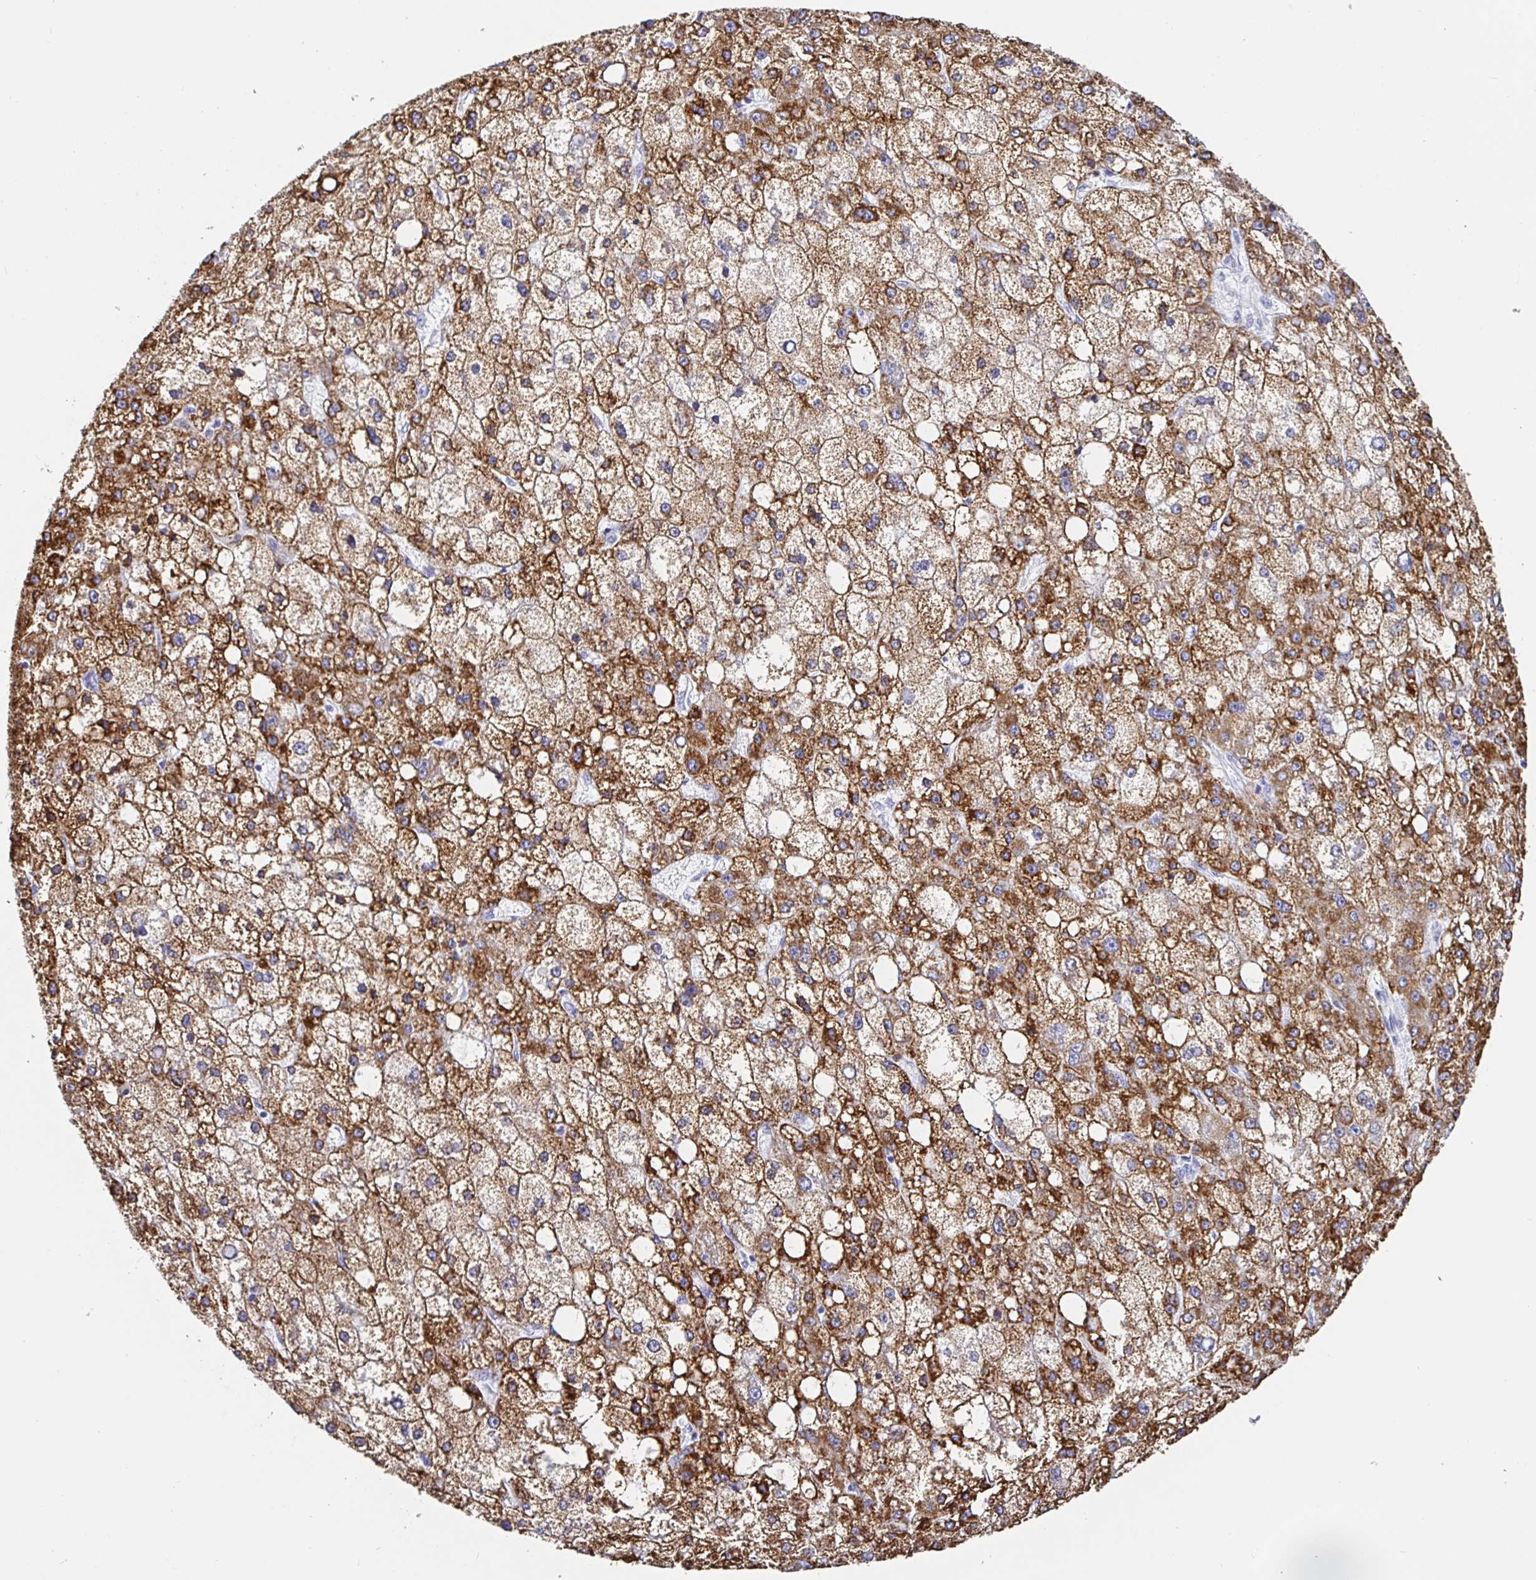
{"staining": {"intensity": "moderate", "quantity": ">75%", "location": "cytoplasmic/membranous"}, "tissue": "liver cancer", "cell_type": "Tumor cells", "image_type": "cancer", "snomed": [{"axis": "morphology", "description": "Carcinoma, Hepatocellular, NOS"}, {"axis": "topography", "description": "Liver"}], "caption": "Protein analysis of liver cancer tissue exhibits moderate cytoplasmic/membranous expression in about >75% of tumor cells. Ihc stains the protein in brown and the nuclei are stained blue.", "gene": "MAOA", "patient": {"sex": "male", "age": 67}}